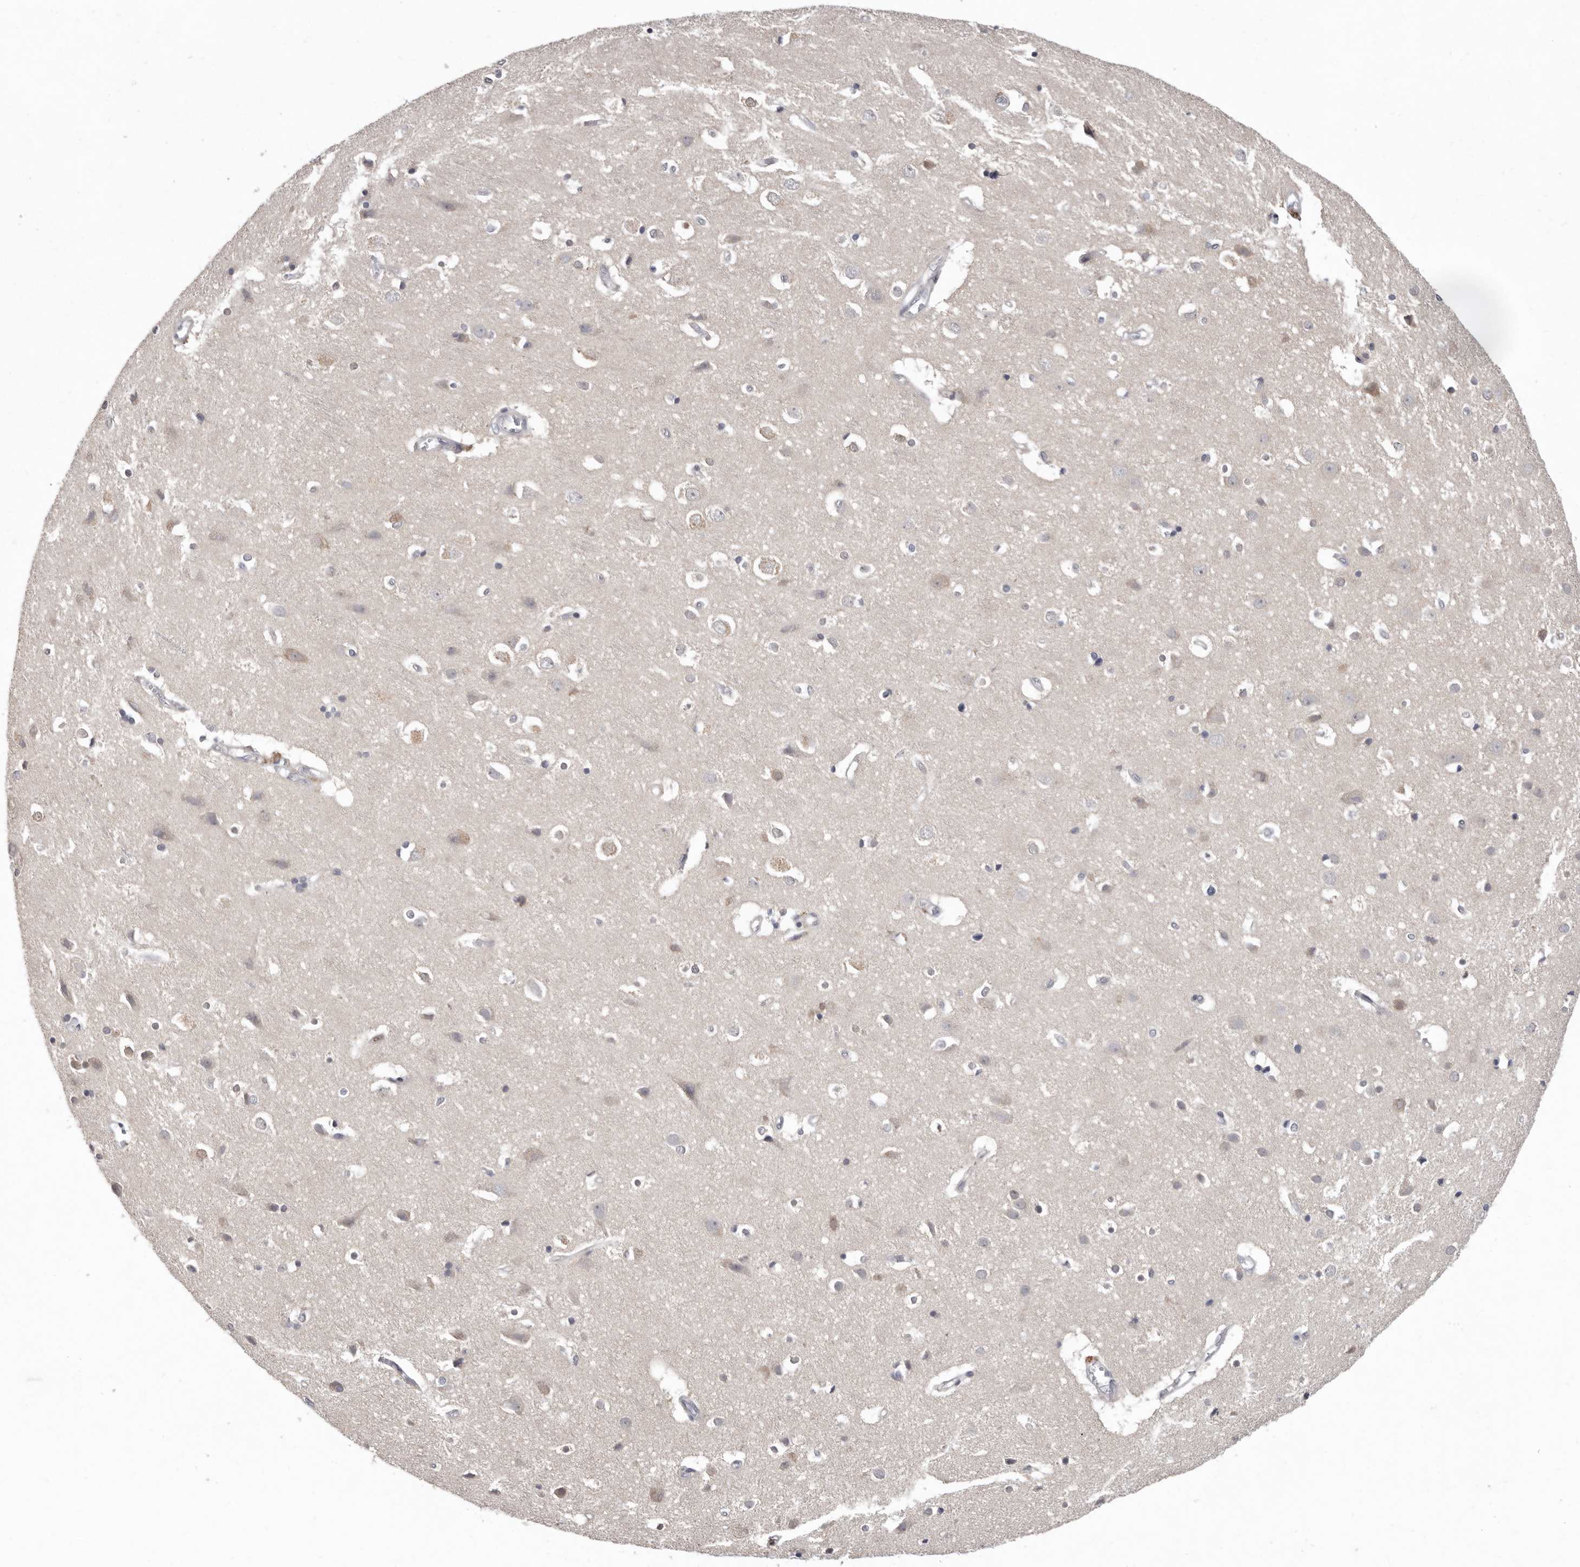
{"staining": {"intensity": "negative", "quantity": "none", "location": "none"}, "tissue": "cerebral cortex", "cell_type": "Endothelial cells", "image_type": "normal", "snomed": [{"axis": "morphology", "description": "Normal tissue, NOS"}, {"axis": "topography", "description": "Cerebral cortex"}], "caption": "Endothelial cells are negative for protein expression in benign human cerebral cortex. Nuclei are stained in blue.", "gene": "RALGPS2", "patient": {"sex": "male", "age": 54}}